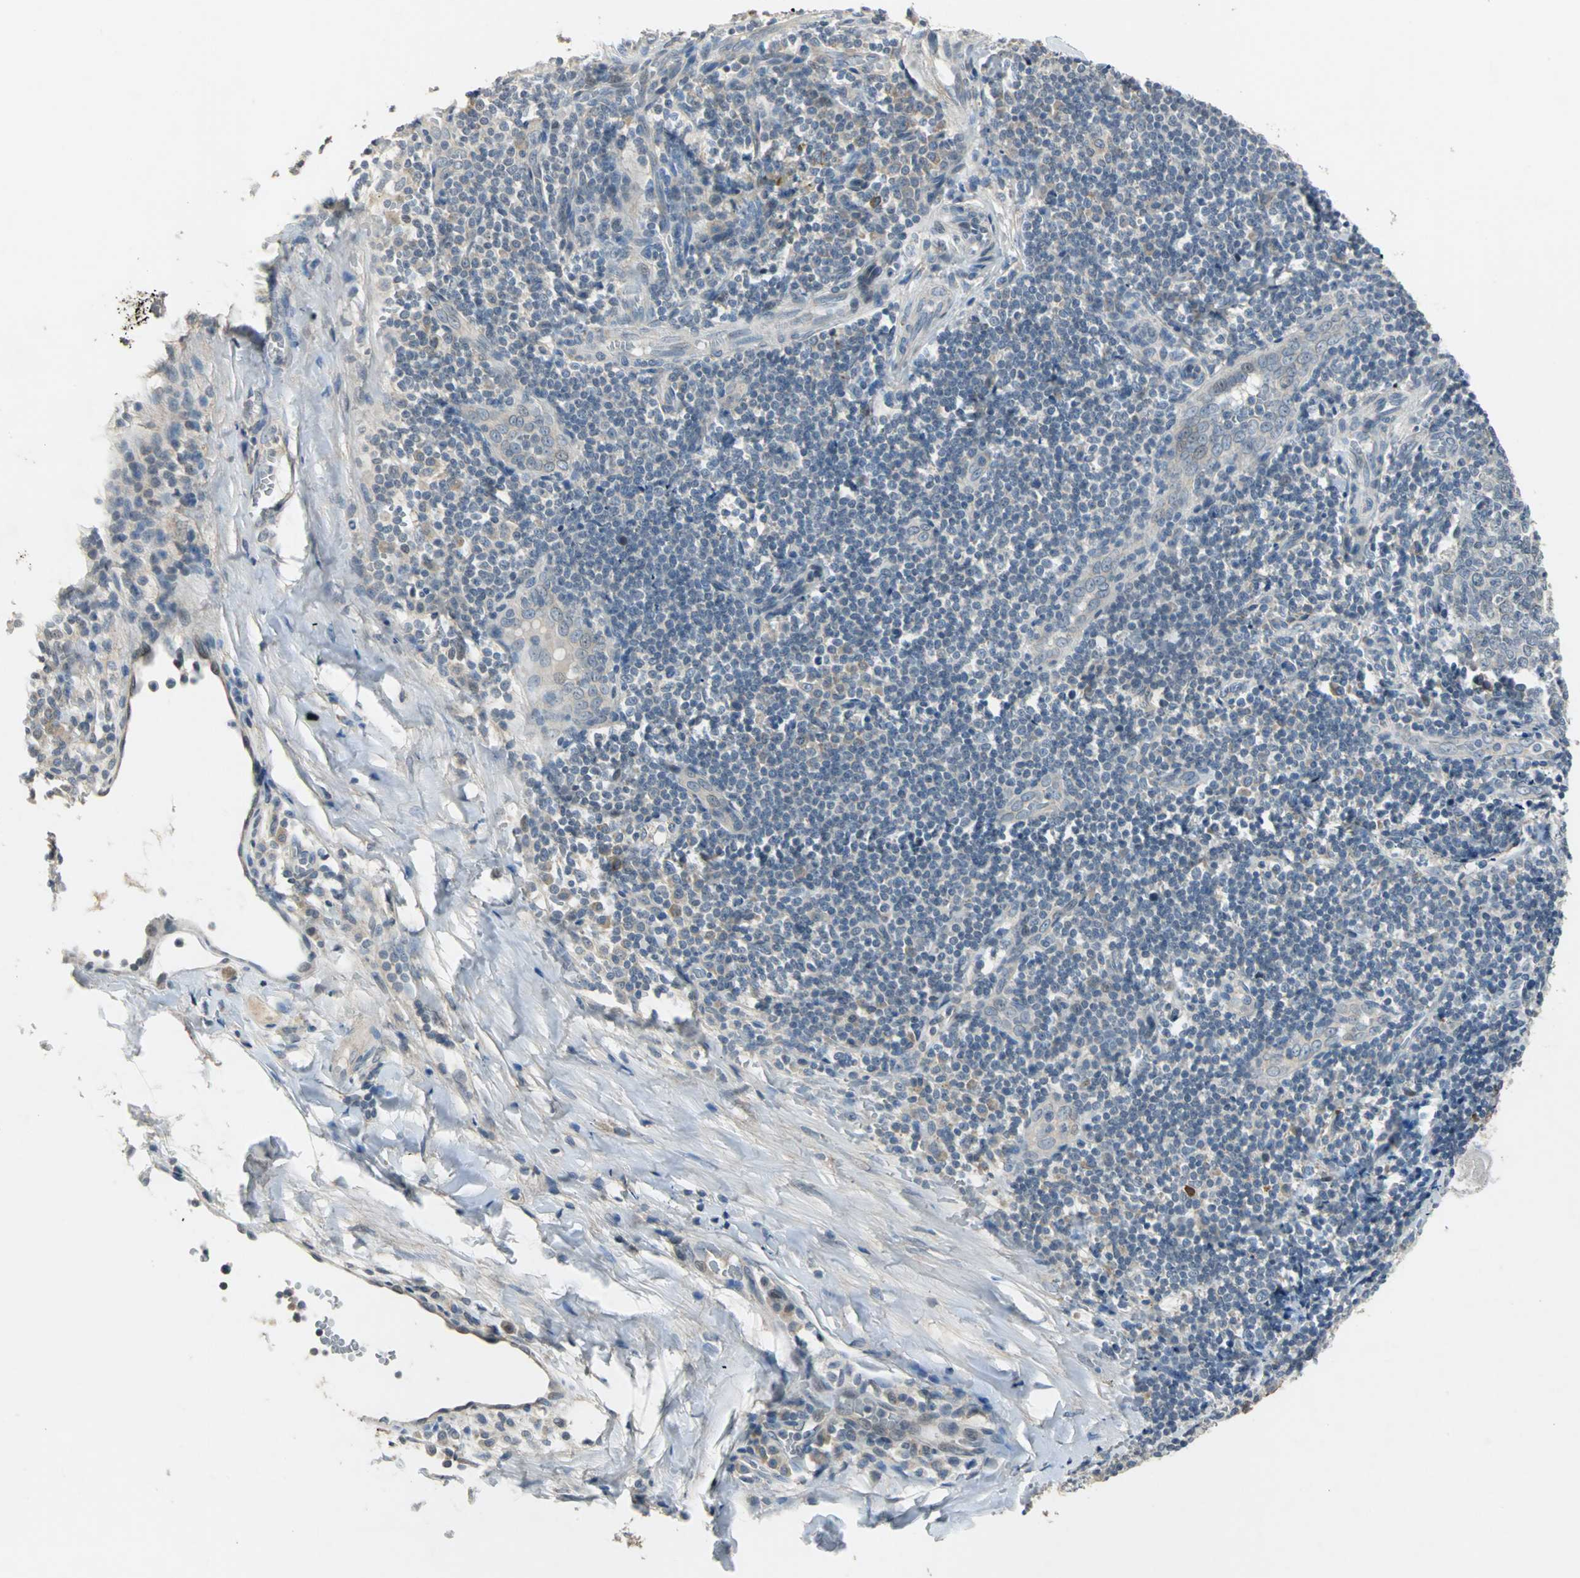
{"staining": {"intensity": "weak", "quantity": "<25%", "location": "cytoplasmic/membranous"}, "tissue": "tonsil", "cell_type": "Germinal center cells", "image_type": "normal", "snomed": [{"axis": "morphology", "description": "Normal tissue, NOS"}, {"axis": "topography", "description": "Tonsil"}], "caption": "Unremarkable tonsil was stained to show a protein in brown. There is no significant staining in germinal center cells. Brightfield microscopy of IHC stained with DAB (3,3'-diaminobenzidine) (brown) and hematoxylin (blue), captured at high magnification.", "gene": "JADE3", "patient": {"sex": "male", "age": 31}}